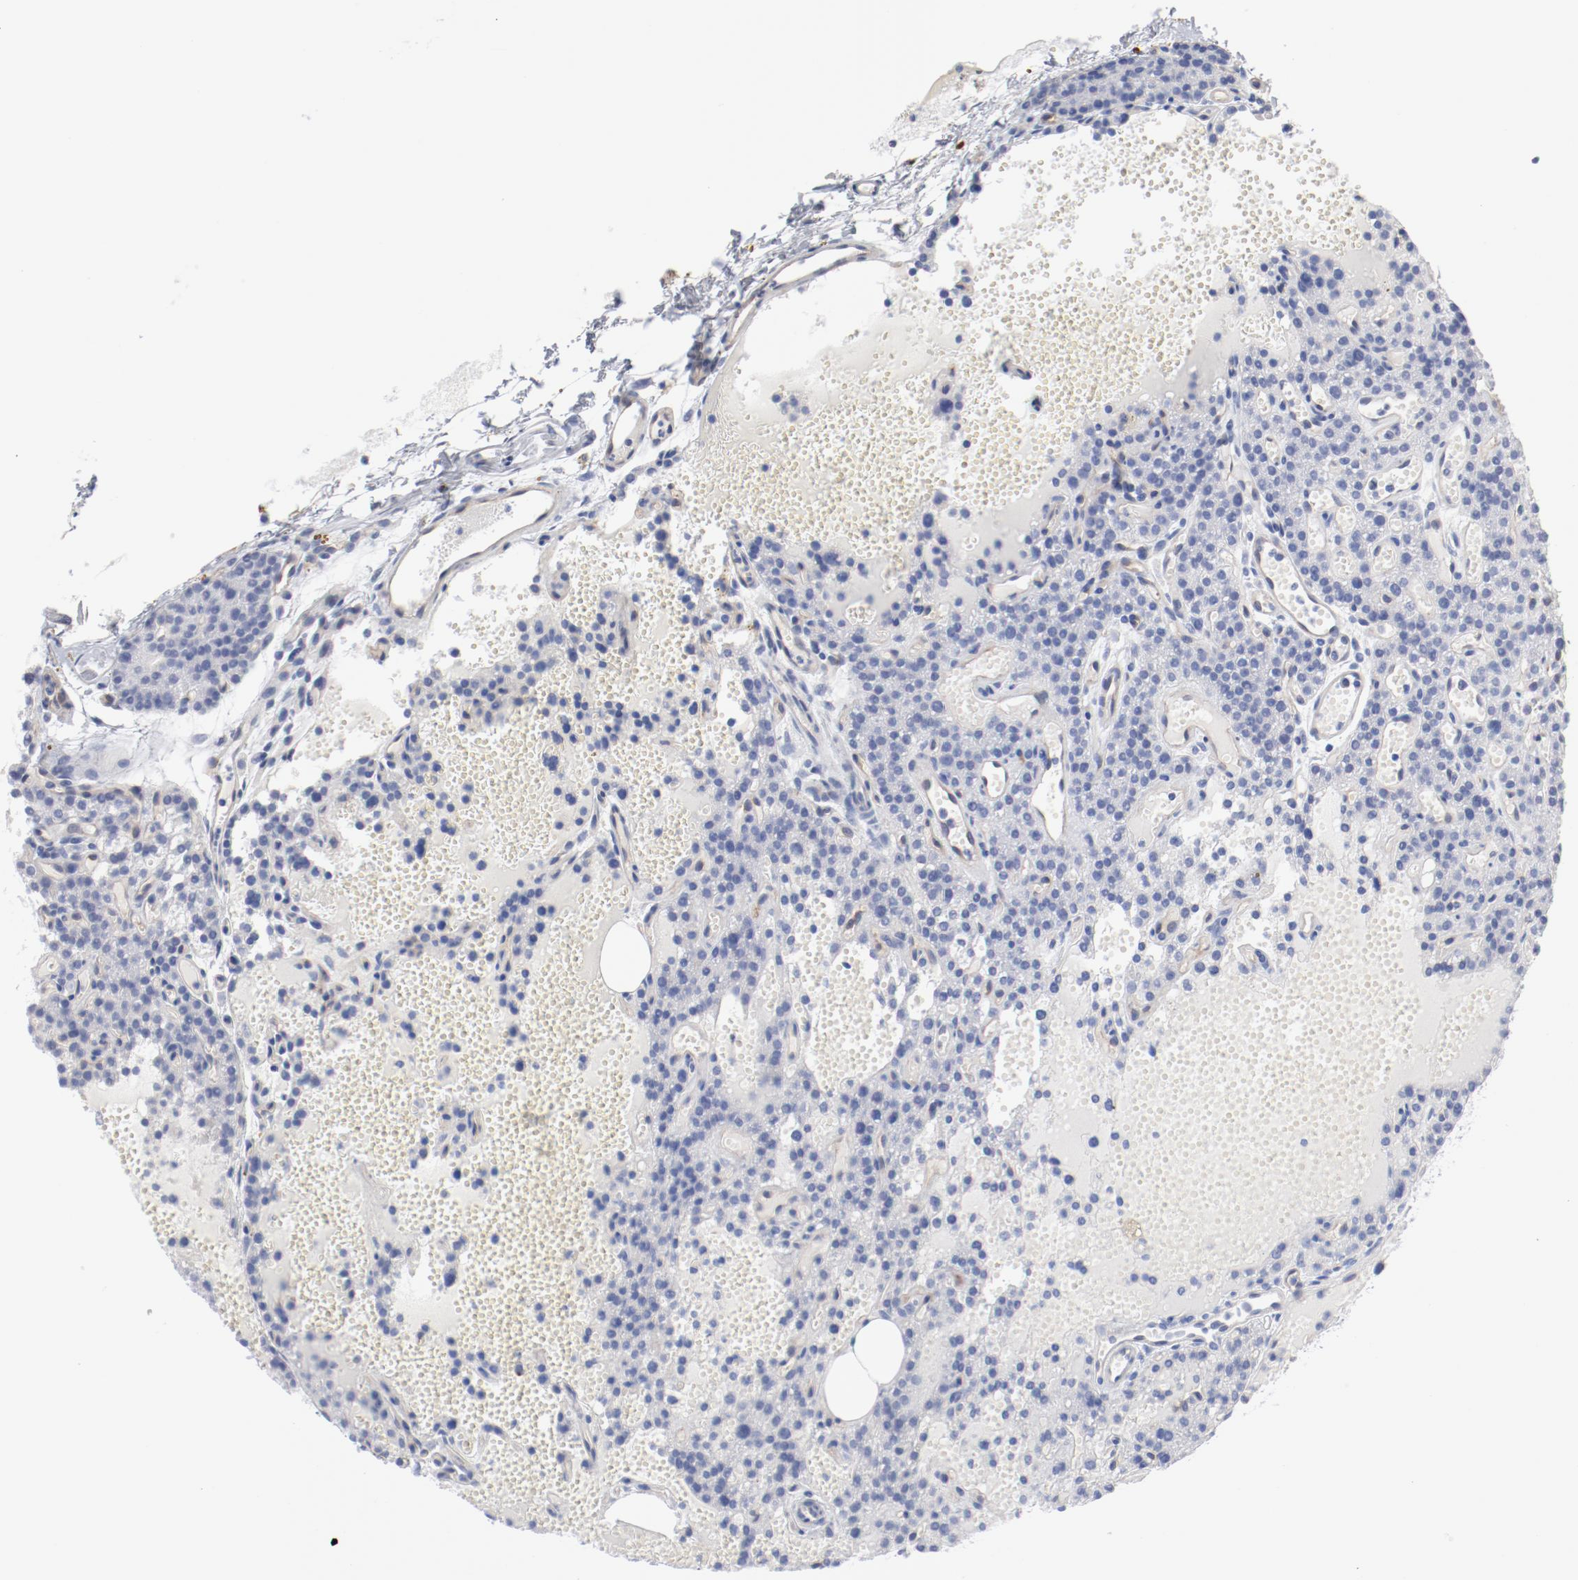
{"staining": {"intensity": "negative", "quantity": "none", "location": "none"}, "tissue": "parathyroid gland", "cell_type": "Glandular cells", "image_type": "normal", "snomed": [{"axis": "morphology", "description": "Normal tissue, NOS"}, {"axis": "topography", "description": "Parathyroid gland"}], "caption": "The IHC histopathology image has no significant positivity in glandular cells of parathyroid gland. (Stains: DAB (3,3'-diaminobenzidine) immunohistochemistry (IHC) with hematoxylin counter stain, Microscopy: brightfield microscopy at high magnification).", "gene": "SHANK3", "patient": {"sex": "male", "age": 25}}